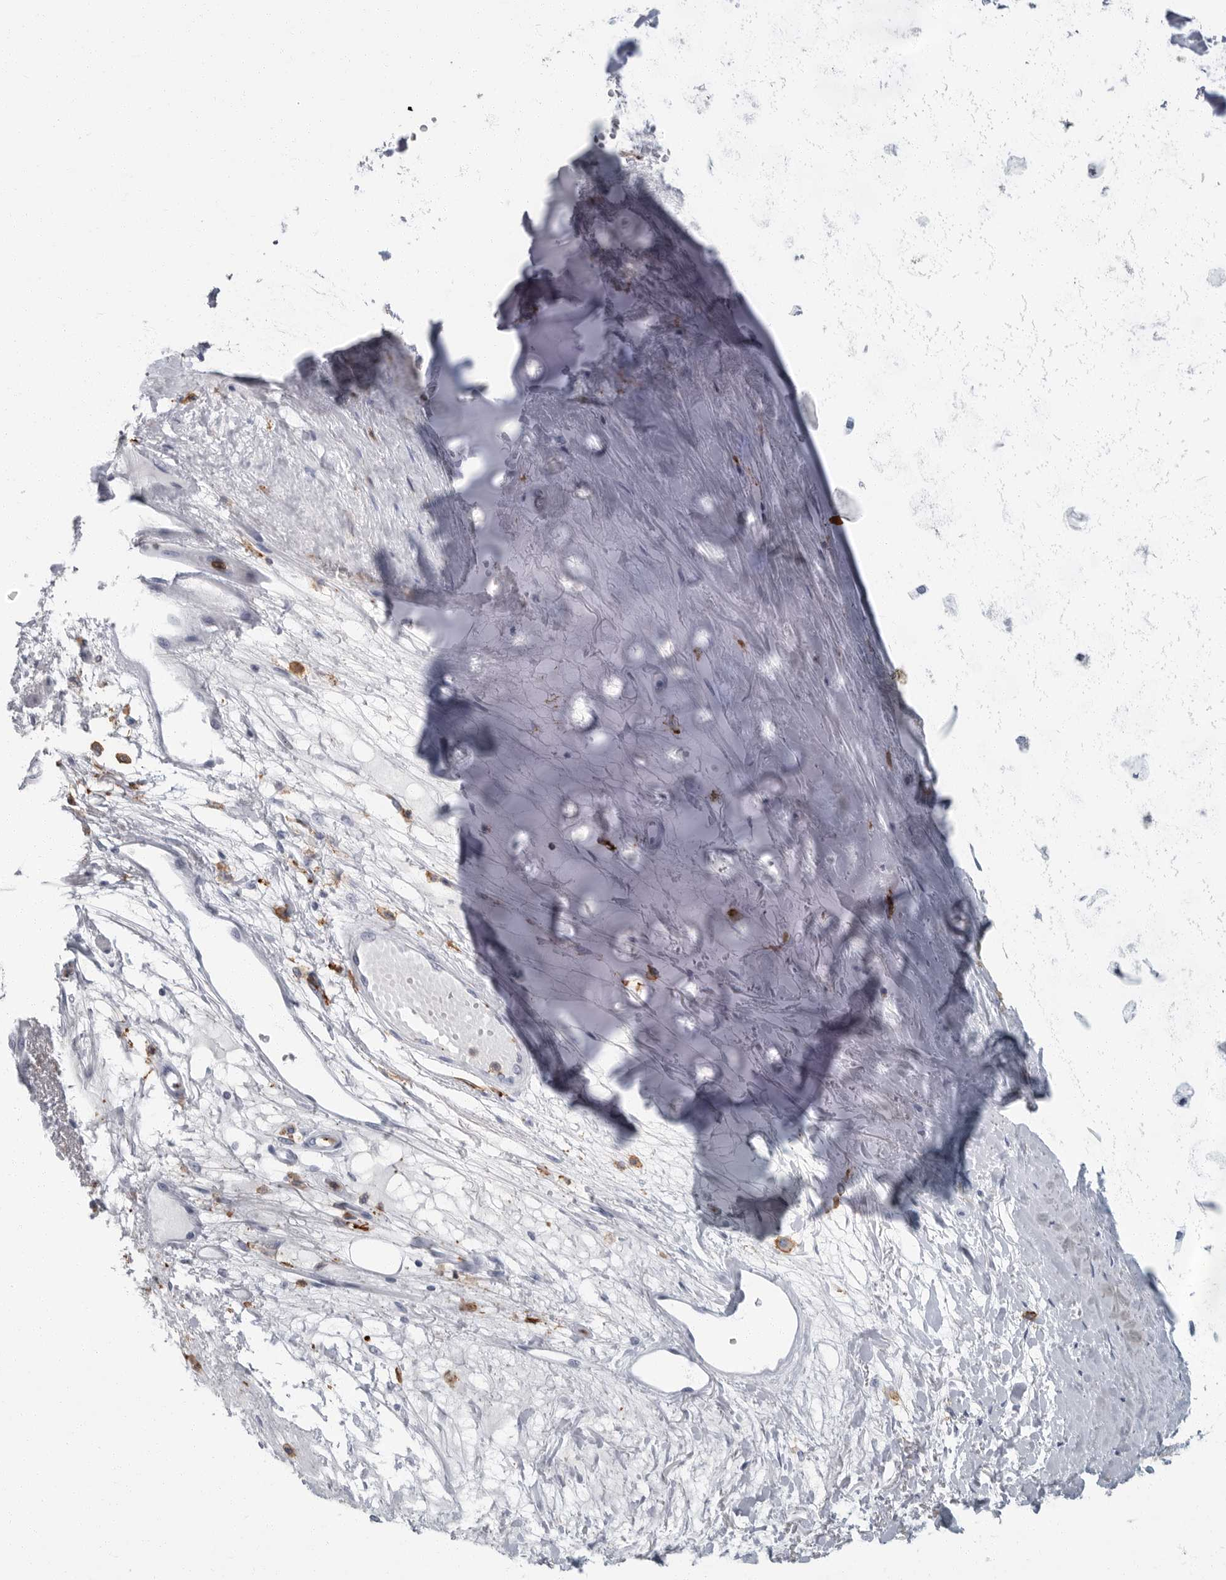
{"staining": {"intensity": "negative", "quantity": "none", "location": "none"}, "tissue": "adipose tissue", "cell_type": "Adipocytes", "image_type": "normal", "snomed": [{"axis": "morphology", "description": "Normal tissue, NOS"}, {"axis": "topography", "description": "Bronchus"}], "caption": "Adipose tissue stained for a protein using immunohistochemistry (IHC) displays no expression adipocytes.", "gene": "FCER1G", "patient": {"sex": "male", "age": 66}}